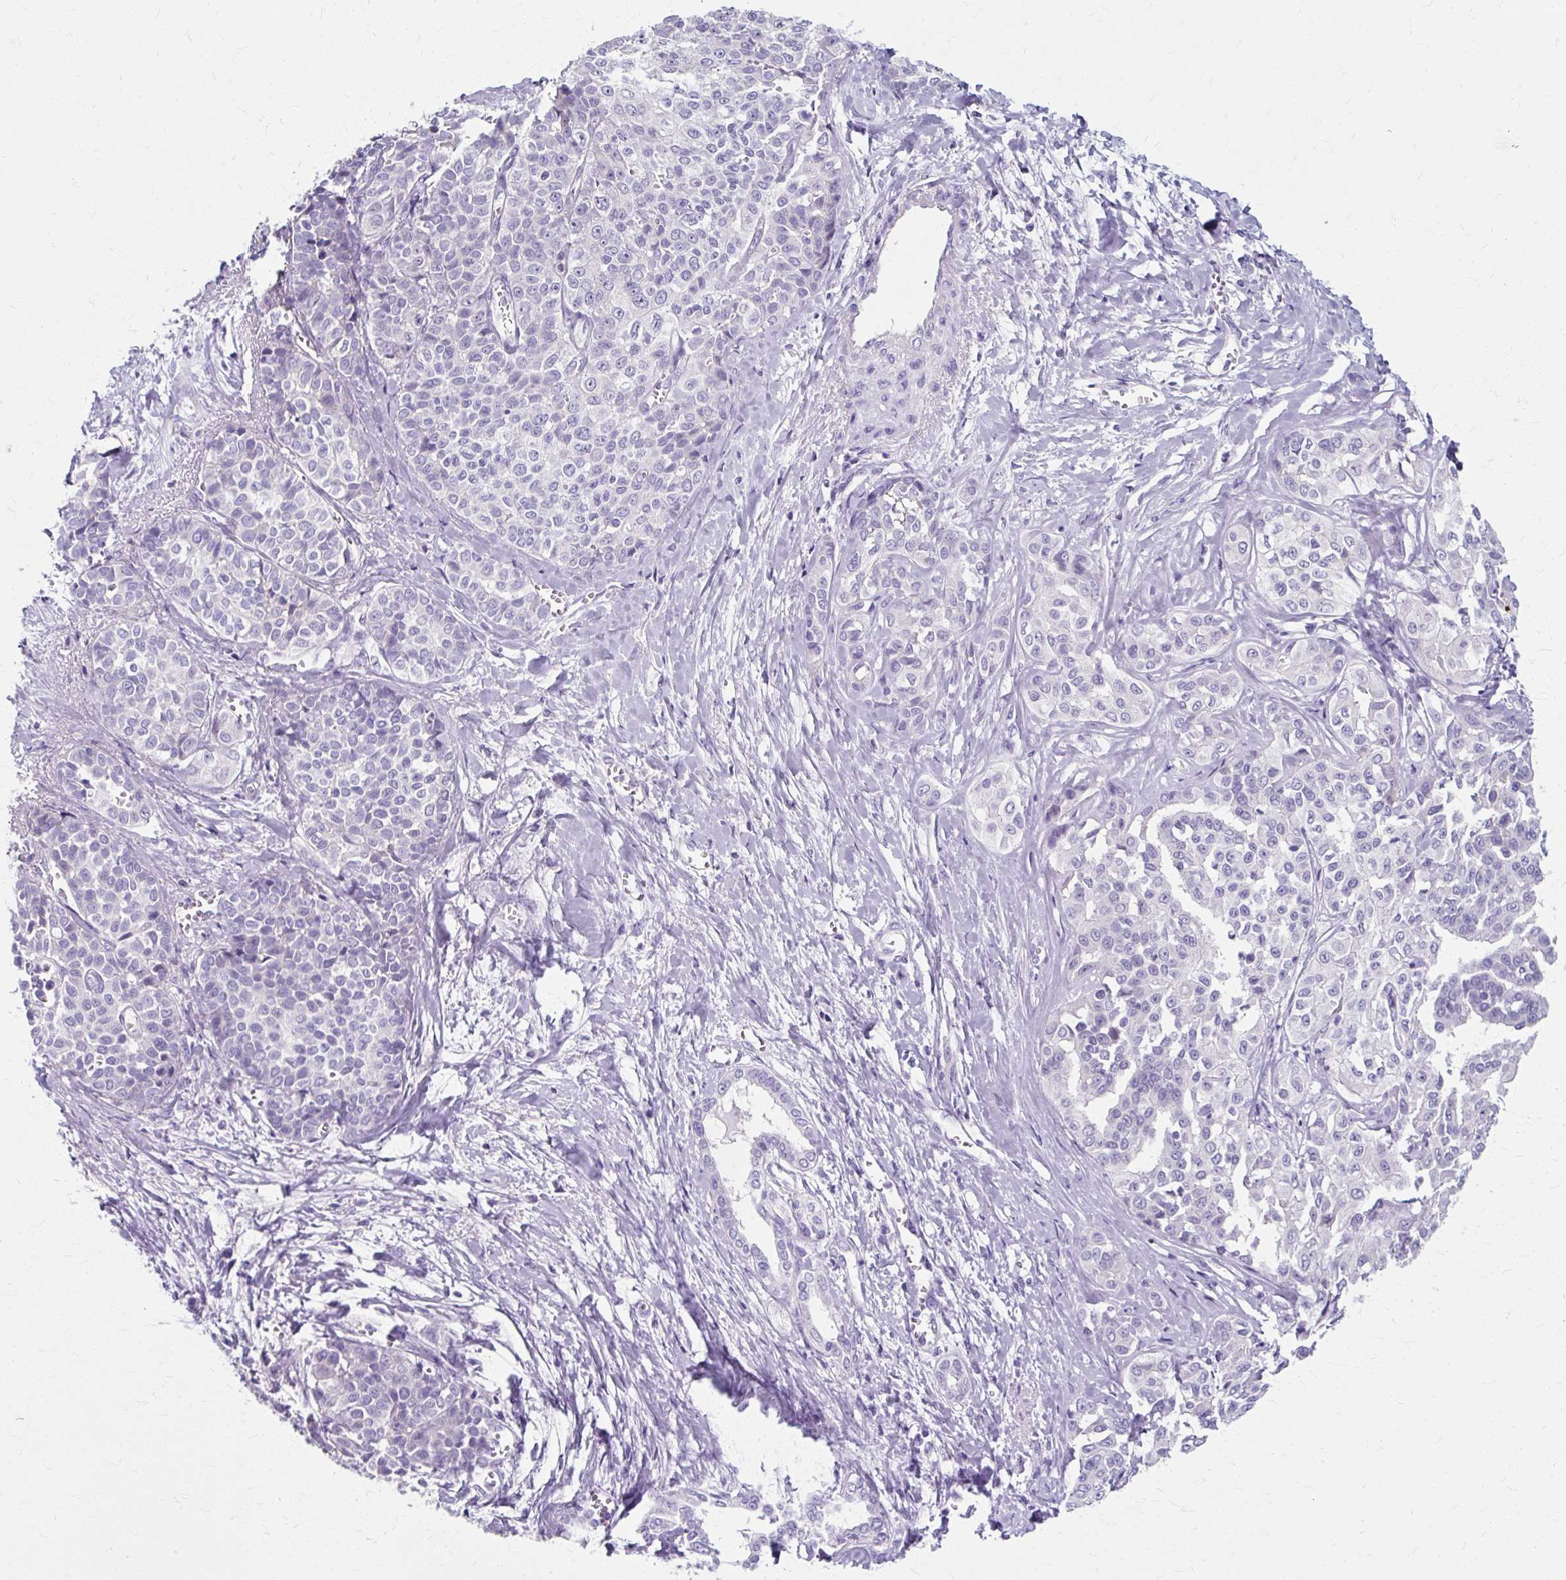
{"staining": {"intensity": "negative", "quantity": "none", "location": "none"}, "tissue": "liver cancer", "cell_type": "Tumor cells", "image_type": "cancer", "snomed": [{"axis": "morphology", "description": "Cholangiocarcinoma"}, {"axis": "topography", "description": "Liver"}], "caption": "This is an immunohistochemistry photomicrograph of liver cancer (cholangiocarcinoma). There is no expression in tumor cells.", "gene": "ZNF555", "patient": {"sex": "female", "age": 77}}